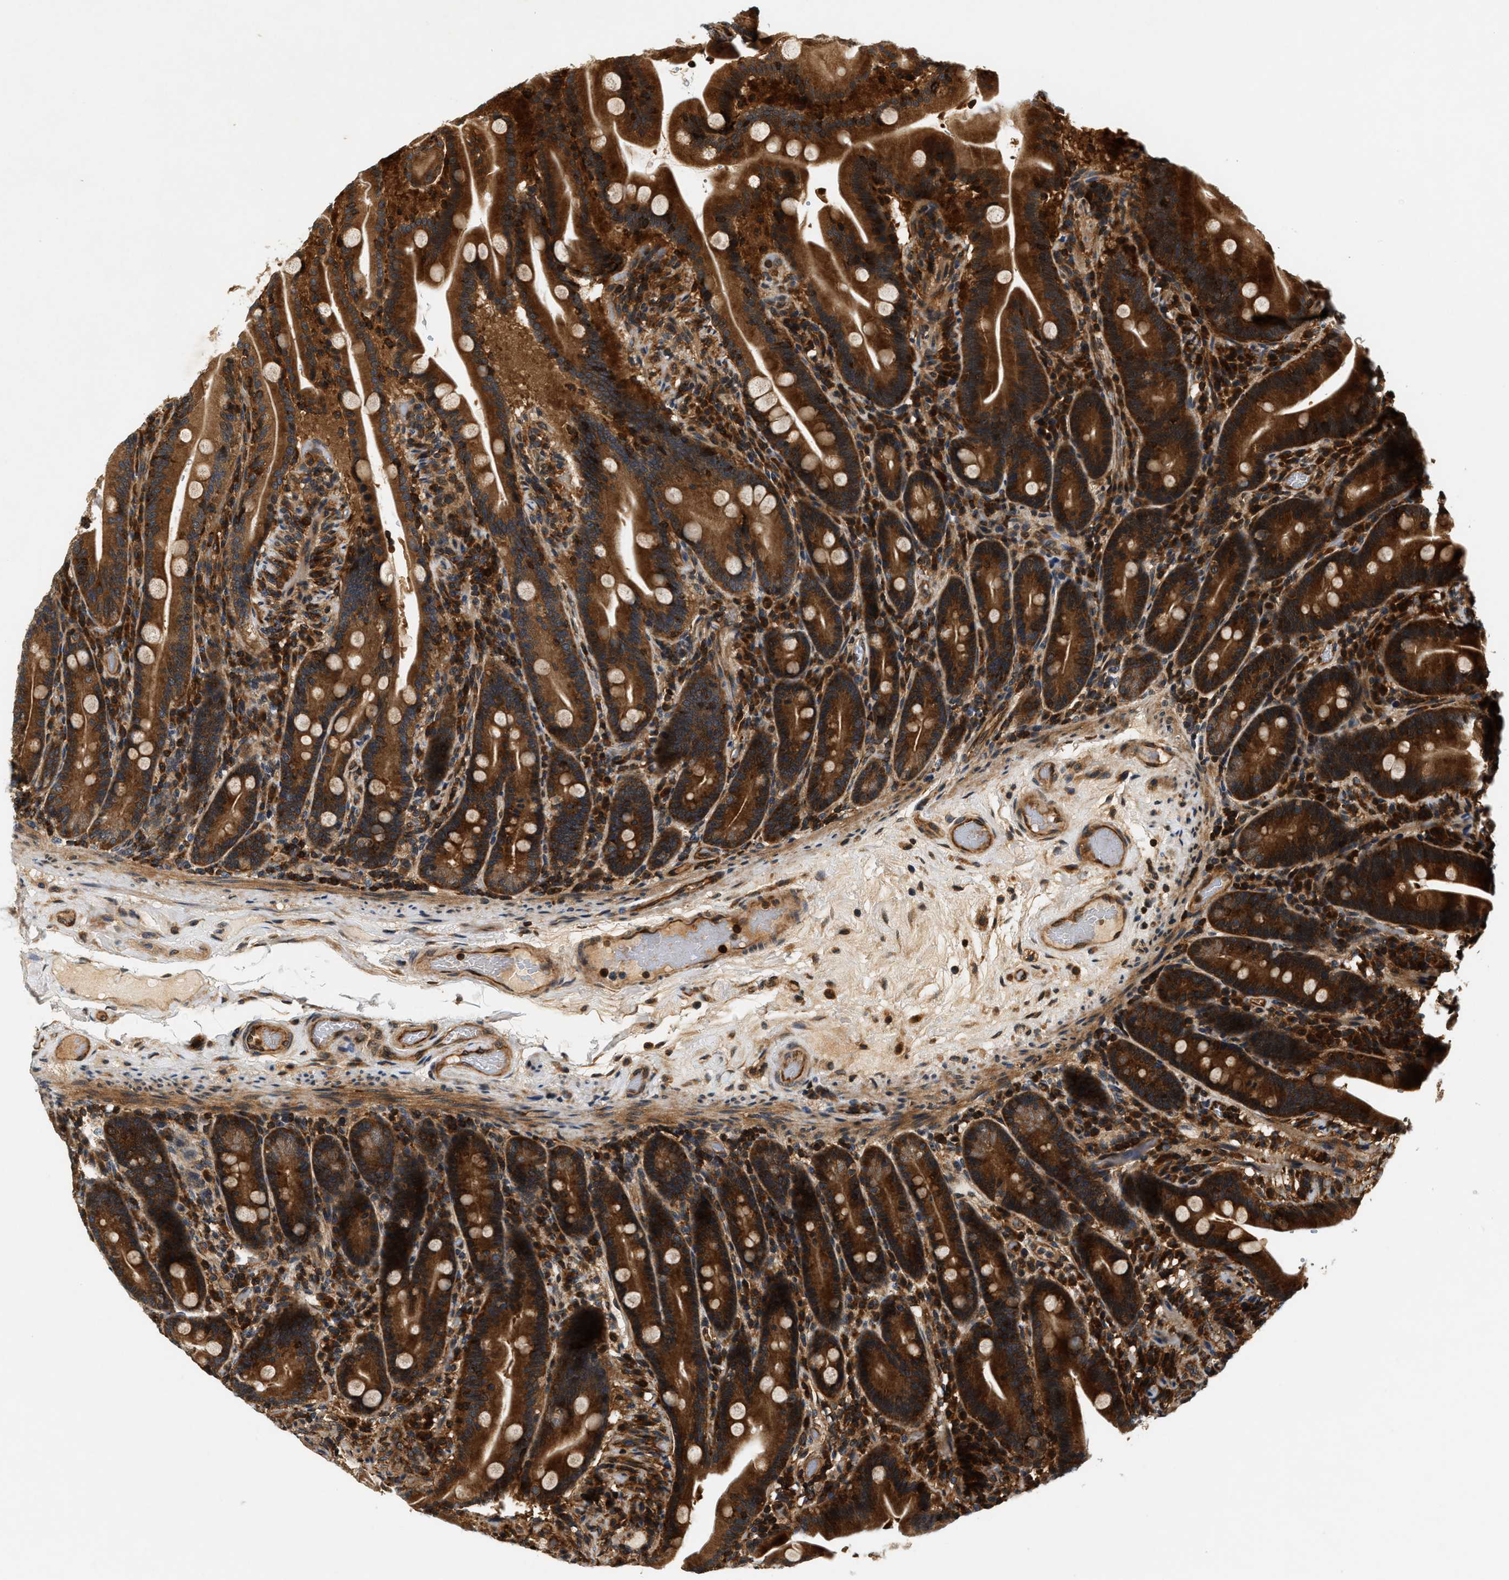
{"staining": {"intensity": "strong", "quantity": ">75%", "location": "cytoplasmic/membranous"}, "tissue": "duodenum", "cell_type": "Glandular cells", "image_type": "normal", "snomed": [{"axis": "morphology", "description": "Normal tissue, NOS"}, {"axis": "topography", "description": "Duodenum"}], "caption": "Brown immunohistochemical staining in benign duodenum reveals strong cytoplasmic/membranous positivity in approximately >75% of glandular cells. (DAB (3,3'-diaminobenzidine) IHC with brightfield microscopy, high magnification).", "gene": "SAMD9", "patient": {"sex": "male", "age": 54}}